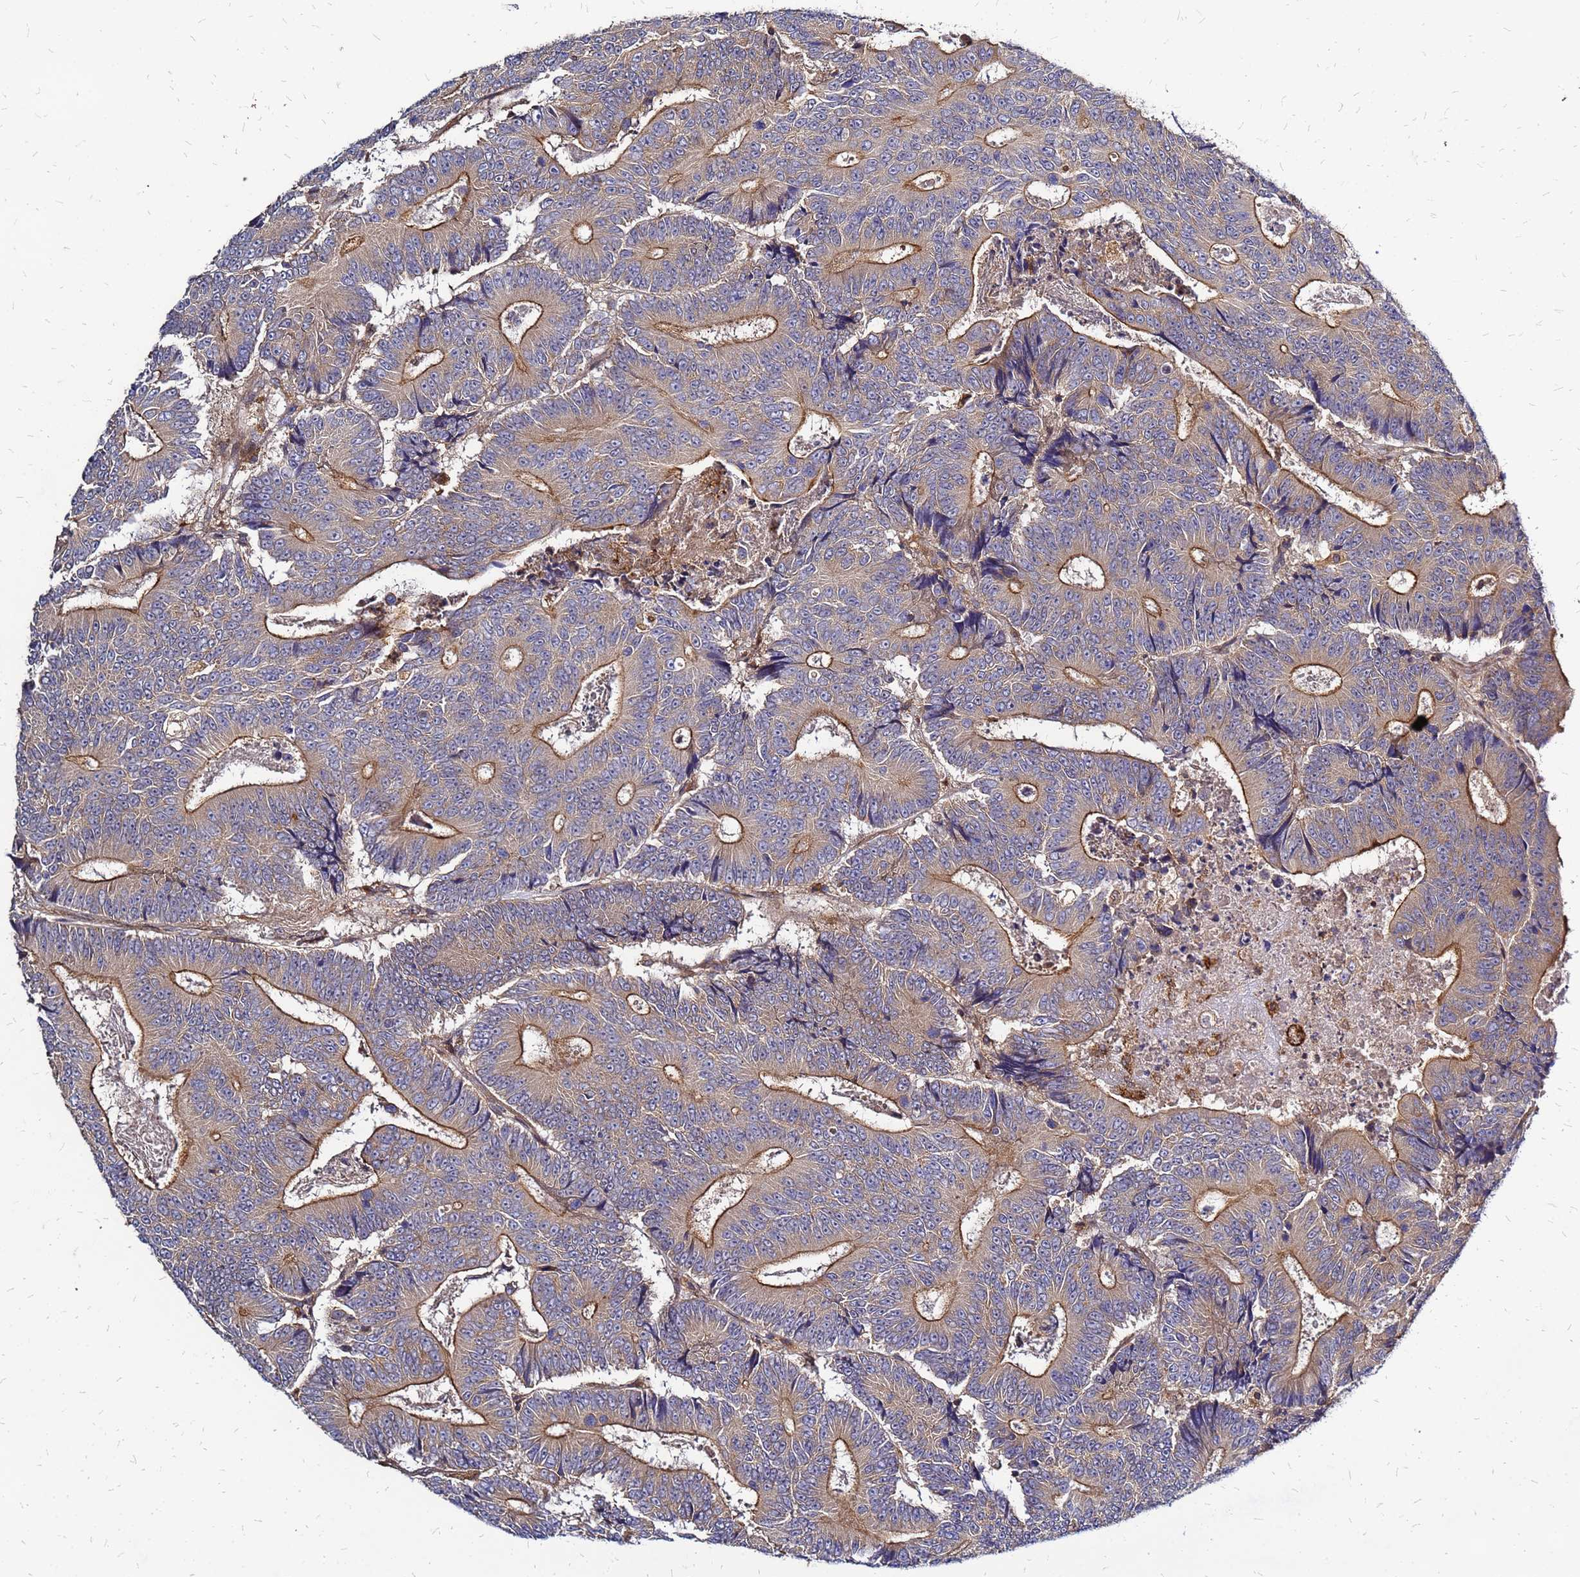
{"staining": {"intensity": "moderate", "quantity": "25%-75%", "location": "cytoplasmic/membranous"}, "tissue": "colorectal cancer", "cell_type": "Tumor cells", "image_type": "cancer", "snomed": [{"axis": "morphology", "description": "Adenocarcinoma, NOS"}, {"axis": "topography", "description": "Colon"}], "caption": "Colorectal adenocarcinoma was stained to show a protein in brown. There is medium levels of moderate cytoplasmic/membranous positivity in about 25%-75% of tumor cells.", "gene": "CYBC1", "patient": {"sex": "male", "age": 83}}